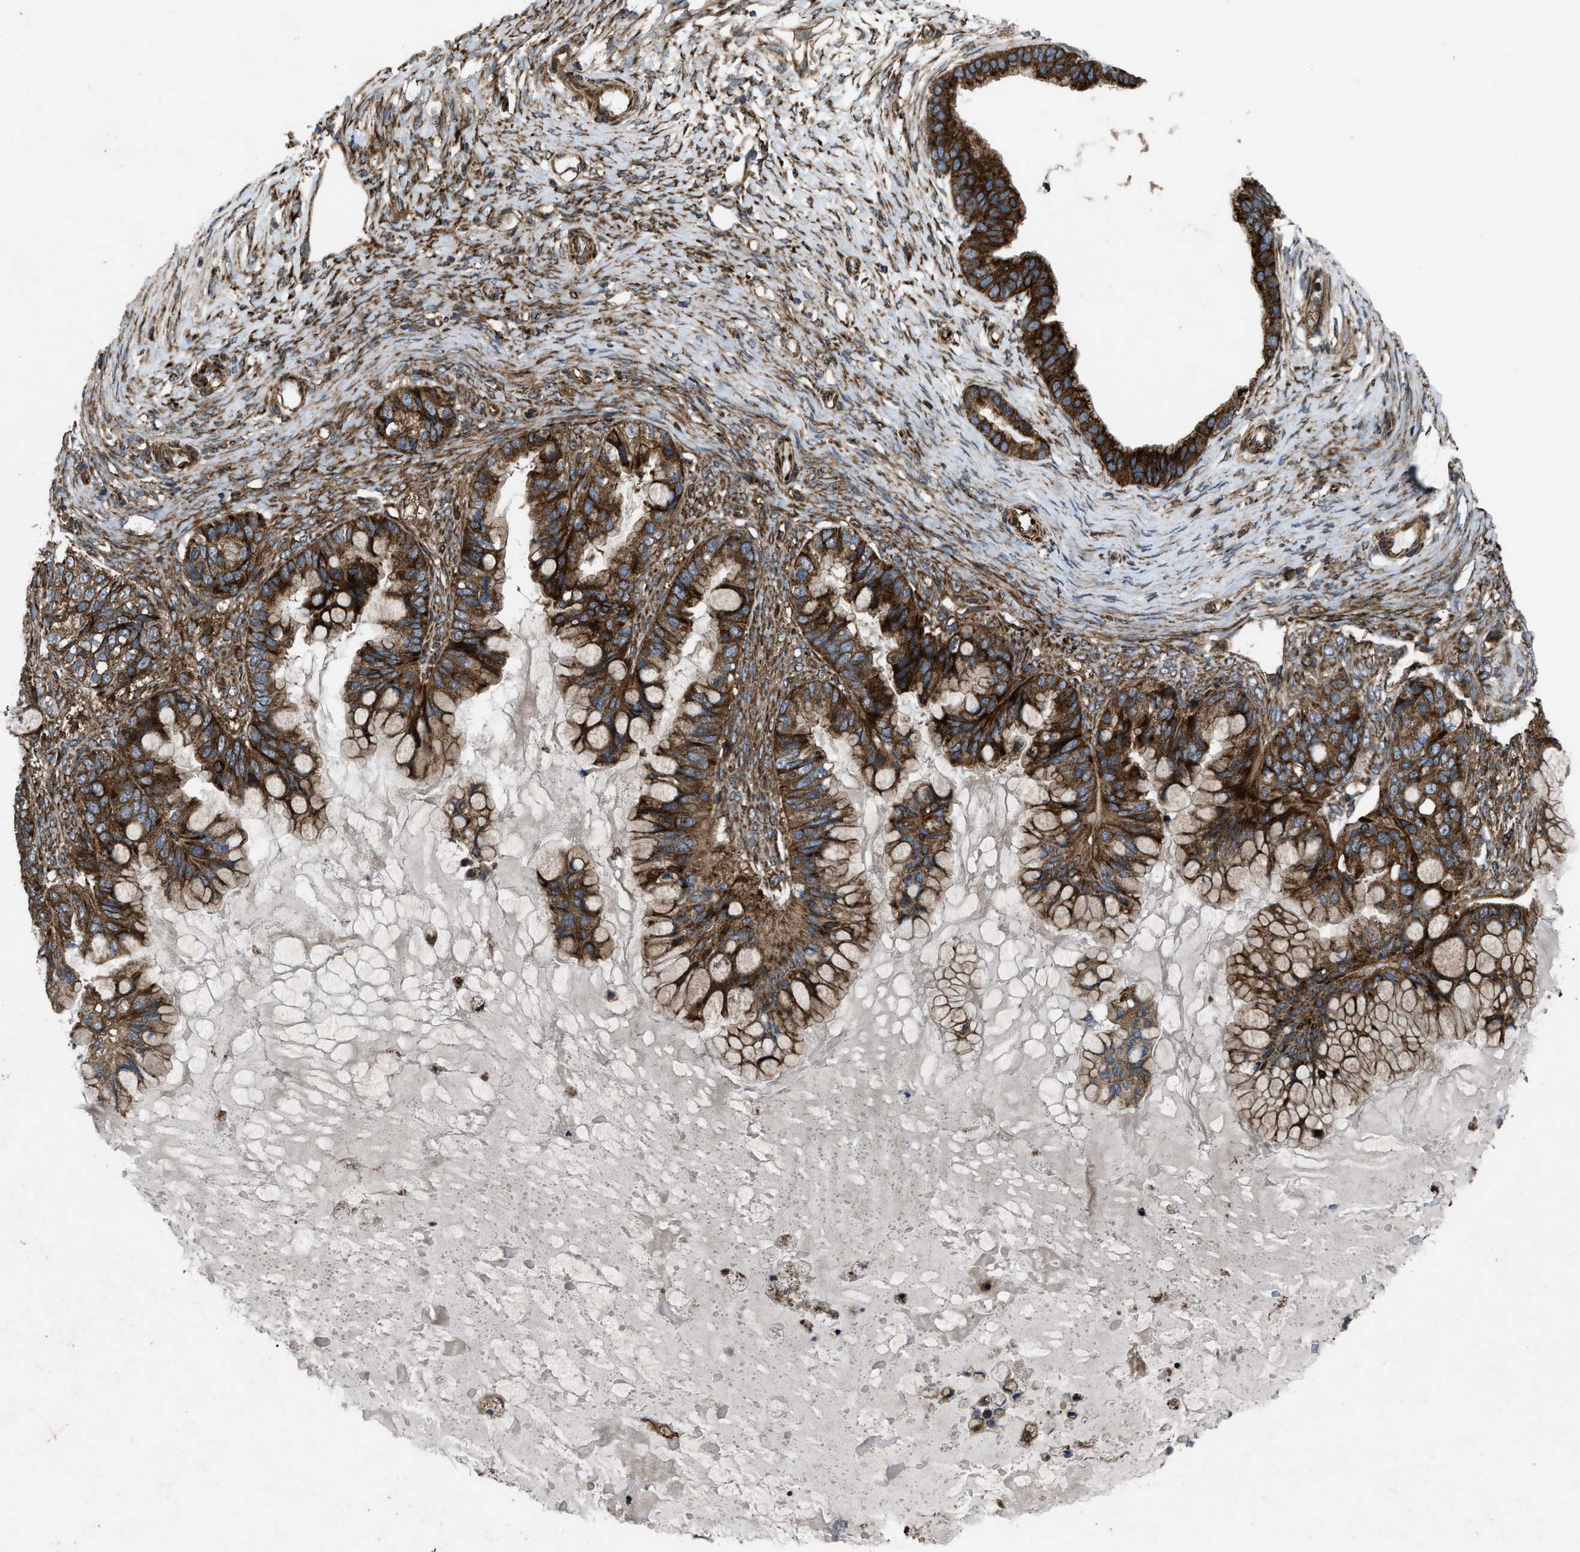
{"staining": {"intensity": "strong", "quantity": ">75%", "location": "cytoplasmic/membranous"}, "tissue": "ovarian cancer", "cell_type": "Tumor cells", "image_type": "cancer", "snomed": [{"axis": "morphology", "description": "Cystadenocarcinoma, mucinous, NOS"}, {"axis": "topography", "description": "Ovary"}], "caption": "DAB (3,3'-diaminobenzidine) immunohistochemical staining of human mucinous cystadenocarcinoma (ovarian) reveals strong cytoplasmic/membranous protein expression in about >75% of tumor cells.", "gene": "PER3", "patient": {"sex": "female", "age": 80}}